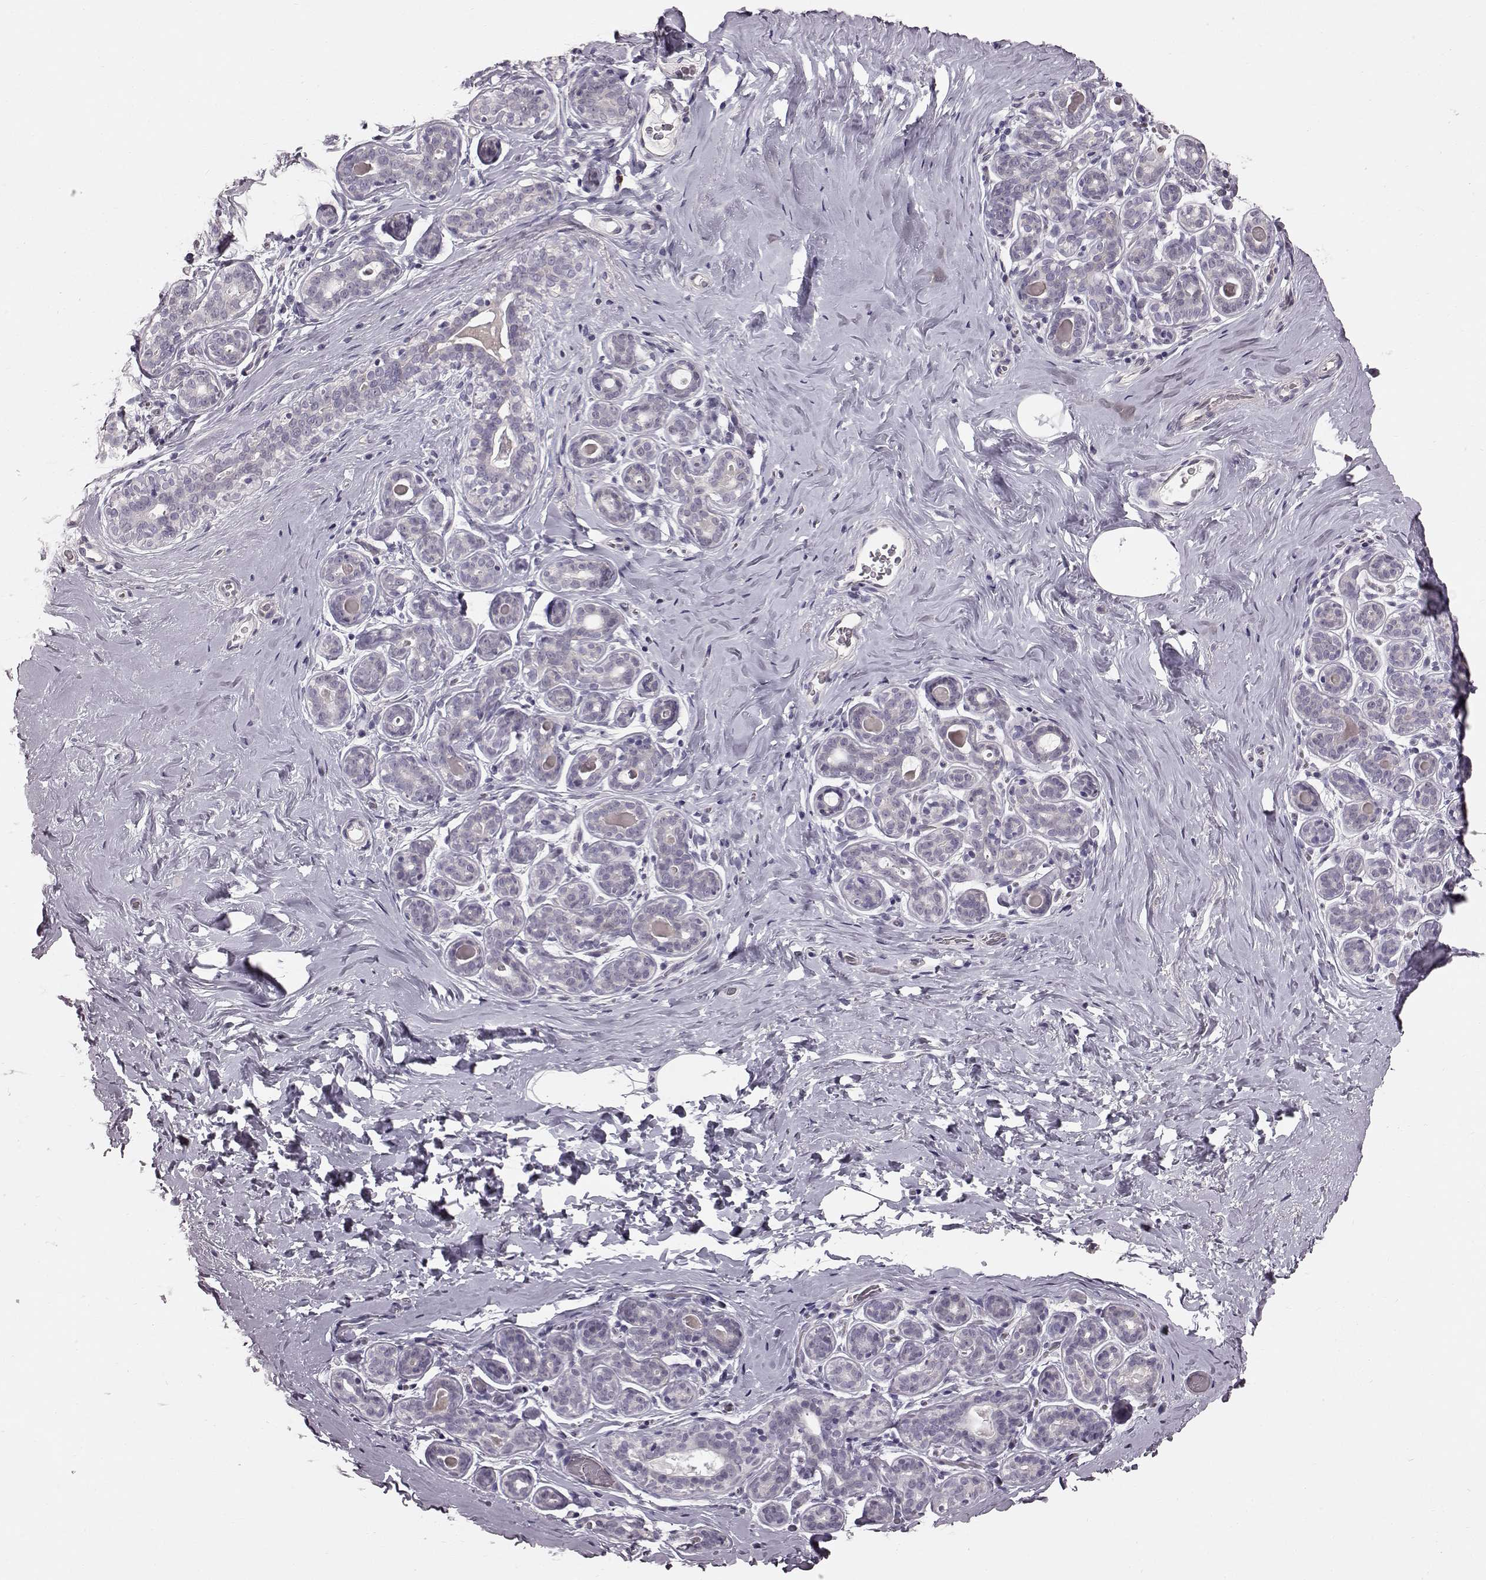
{"staining": {"intensity": "negative", "quantity": "none", "location": "none"}, "tissue": "breast", "cell_type": "Adipocytes", "image_type": "normal", "snomed": [{"axis": "morphology", "description": "Normal tissue, NOS"}, {"axis": "topography", "description": "Skin"}, {"axis": "topography", "description": "Breast"}], "caption": "Adipocytes are negative for brown protein staining in unremarkable breast. (DAB immunohistochemistry with hematoxylin counter stain).", "gene": "TCHHL1", "patient": {"sex": "female", "age": 43}}